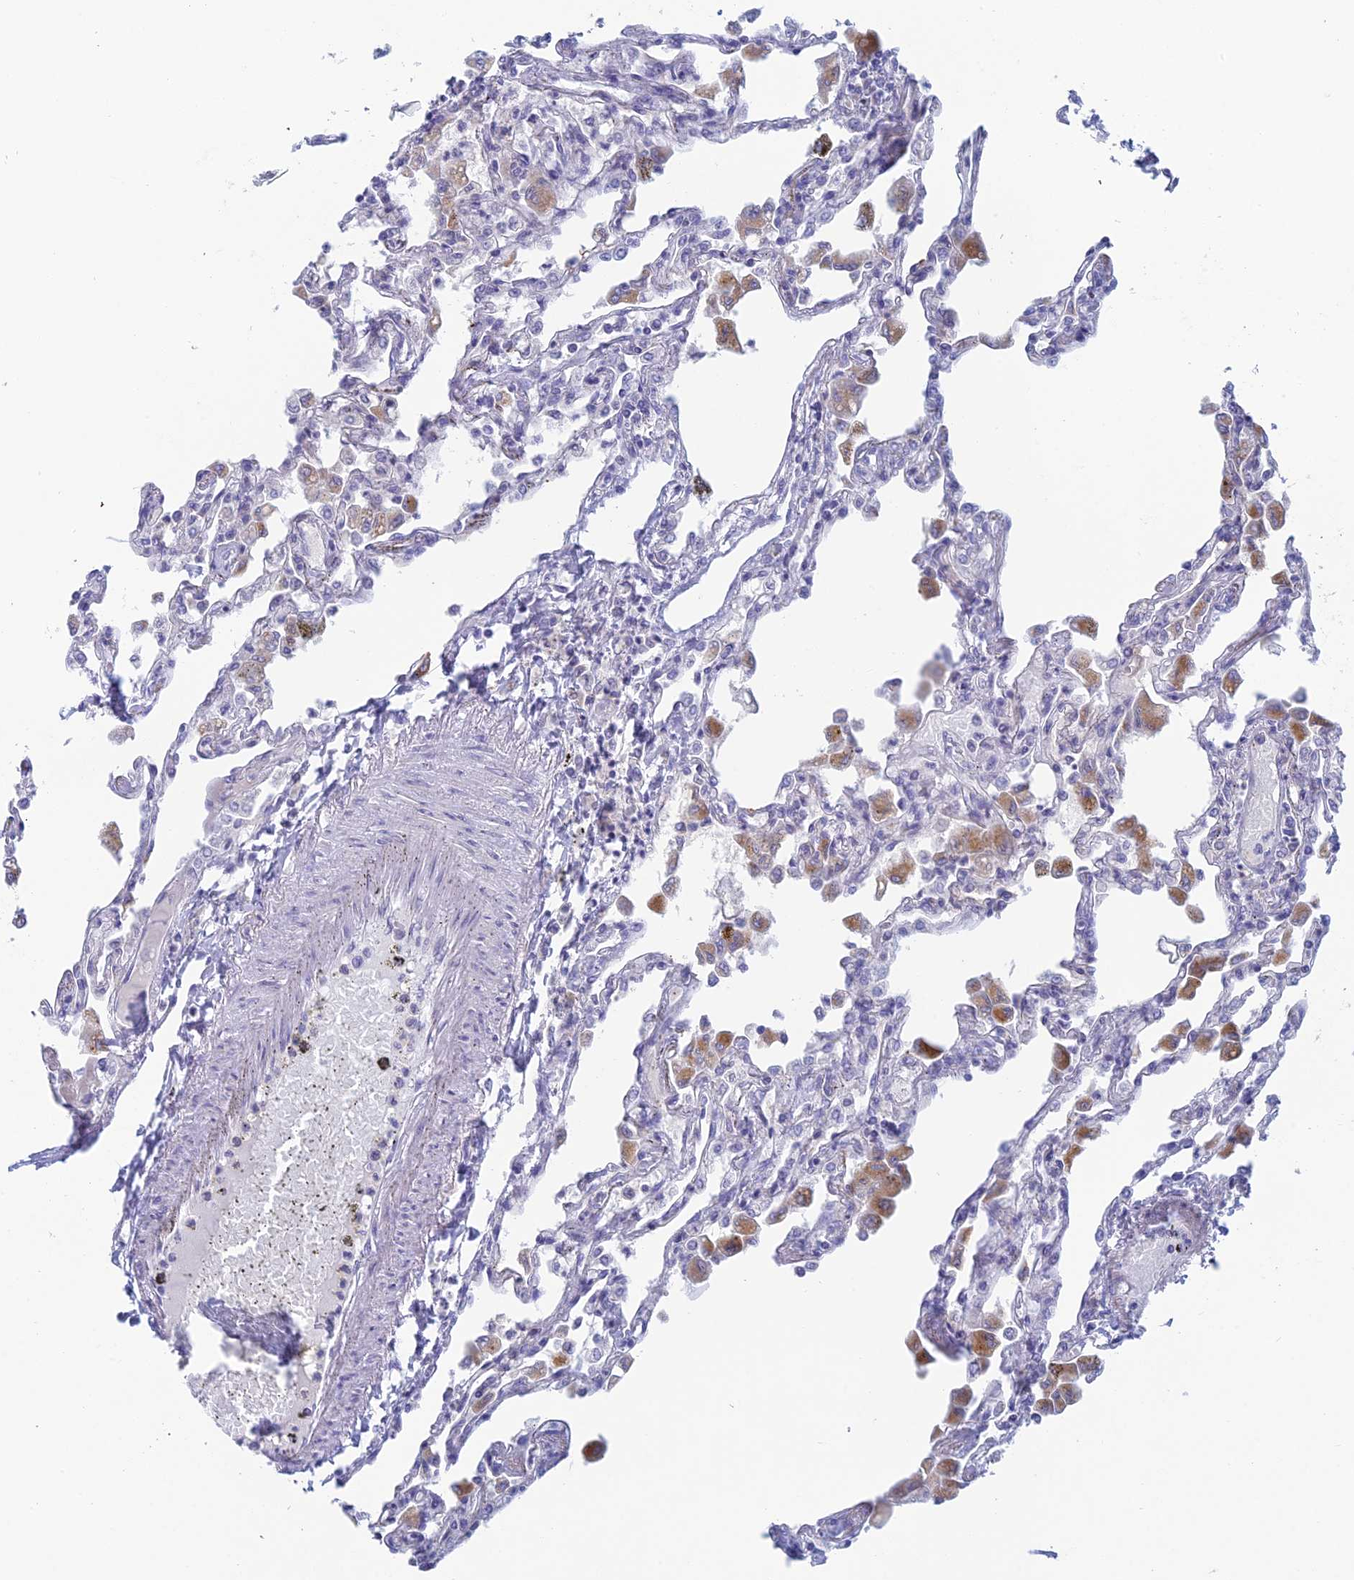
{"staining": {"intensity": "negative", "quantity": "none", "location": "none"}, "tissue": "lung", "cell_type": "Alveolar cells", "image_type": "normal", "snomed": [{"axis": "morphology", "description": "Normal tissue, NOS"}, {"axis": "topography", "description": "Bronchus"}, {"axis": "topography", "description": "Lung"}], "caption": "A micrograph of human lung is negative for staining in alveolar cells. The staining is performed using DAB (3,3'-diaminobenzidine) brown chromogen with nuclei counter-stained in using hematoxylin.", "gene": "FERD3L", "patient": {"sex": "female", "age": 49}}